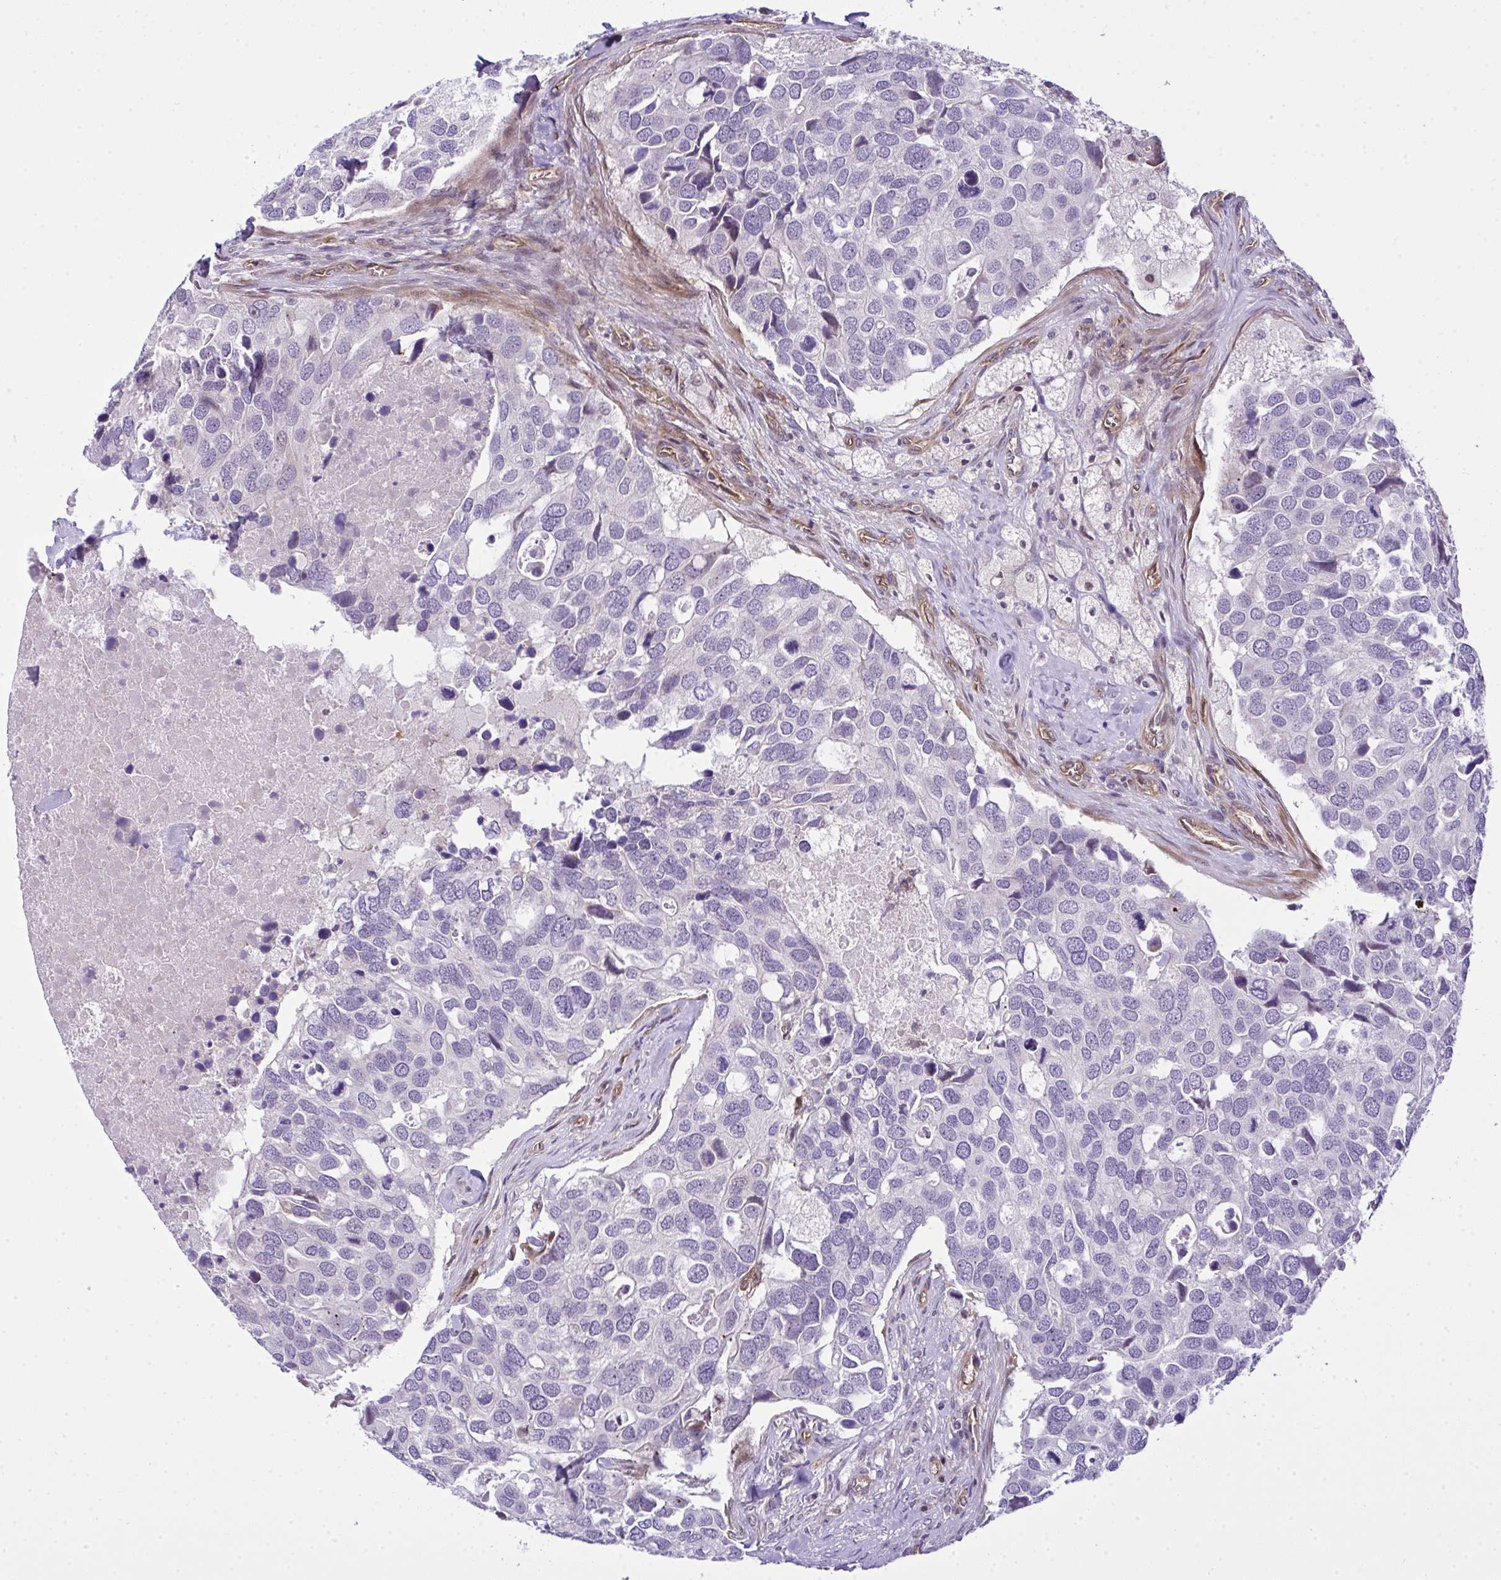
{"staining": {"intensity": "negative", "quantity": "none", "location": "none"}, "tissue": "breast cancer", "cell_type": "Tumor cells", "image_type": "cancer", "snomed": [{"axis": "morphology", "description": "Duct carcinoma"}, {"axis": "topography", "description": "Breast"}], "caption": "The image displays no staining of tumor cells in breast cancer (infiltrating ductal carcinoma).", "gene": "RSKR", "patient": {"sex": "female", "age": 83}}